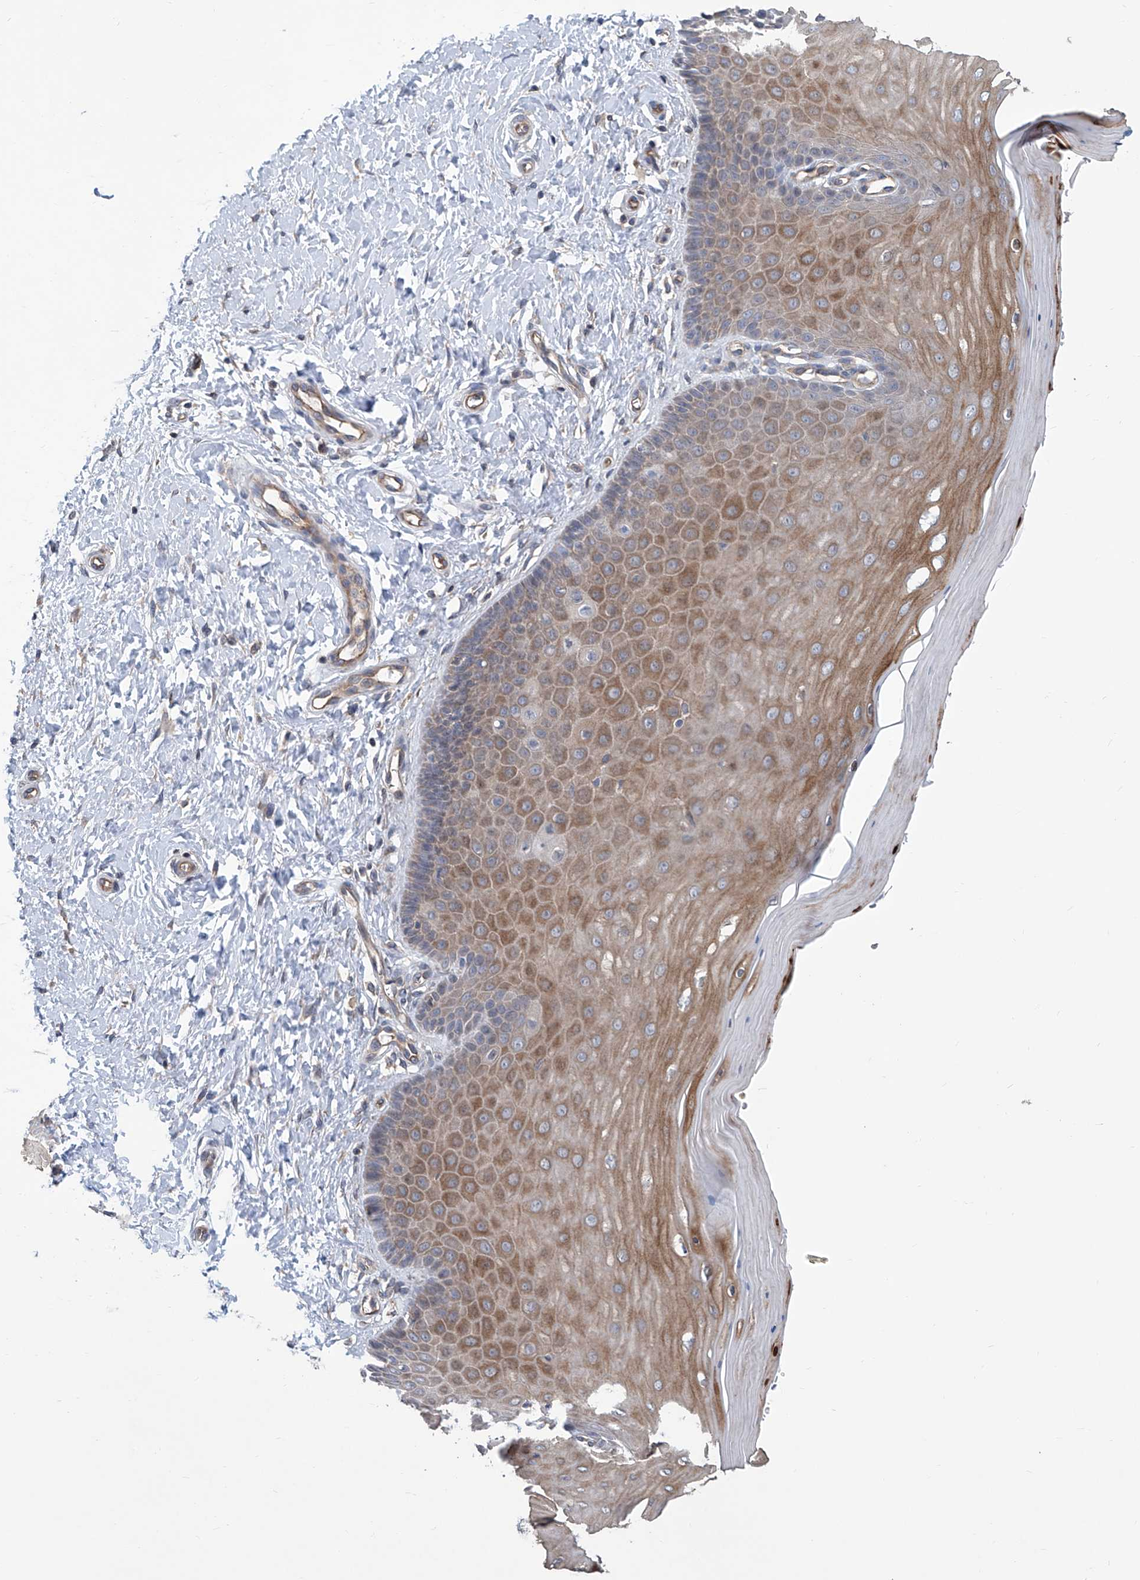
{"staining": {"intensity": "moderate", "quantity": "25%-75%", "location": "cytoplasmic/membranous"}, "tissue": "cervix", "cell_type": "Glandular cells", "image_type": "normal", "snomed": [{"axis": "morphology", "description": "Normal tissue, NOS"}, {"axis": "topography", "description": "Cervix"}], "caption": "High-power microscopy captured an immunohistochemistry (IHC) photomicrograph of unremarkable cervix, revealing moderate cytoplasmic/membranous expression in about 25%-75% of glandular cells.", "gene": "EIF2D", "patient": {"sex": "female", "age": 55}}